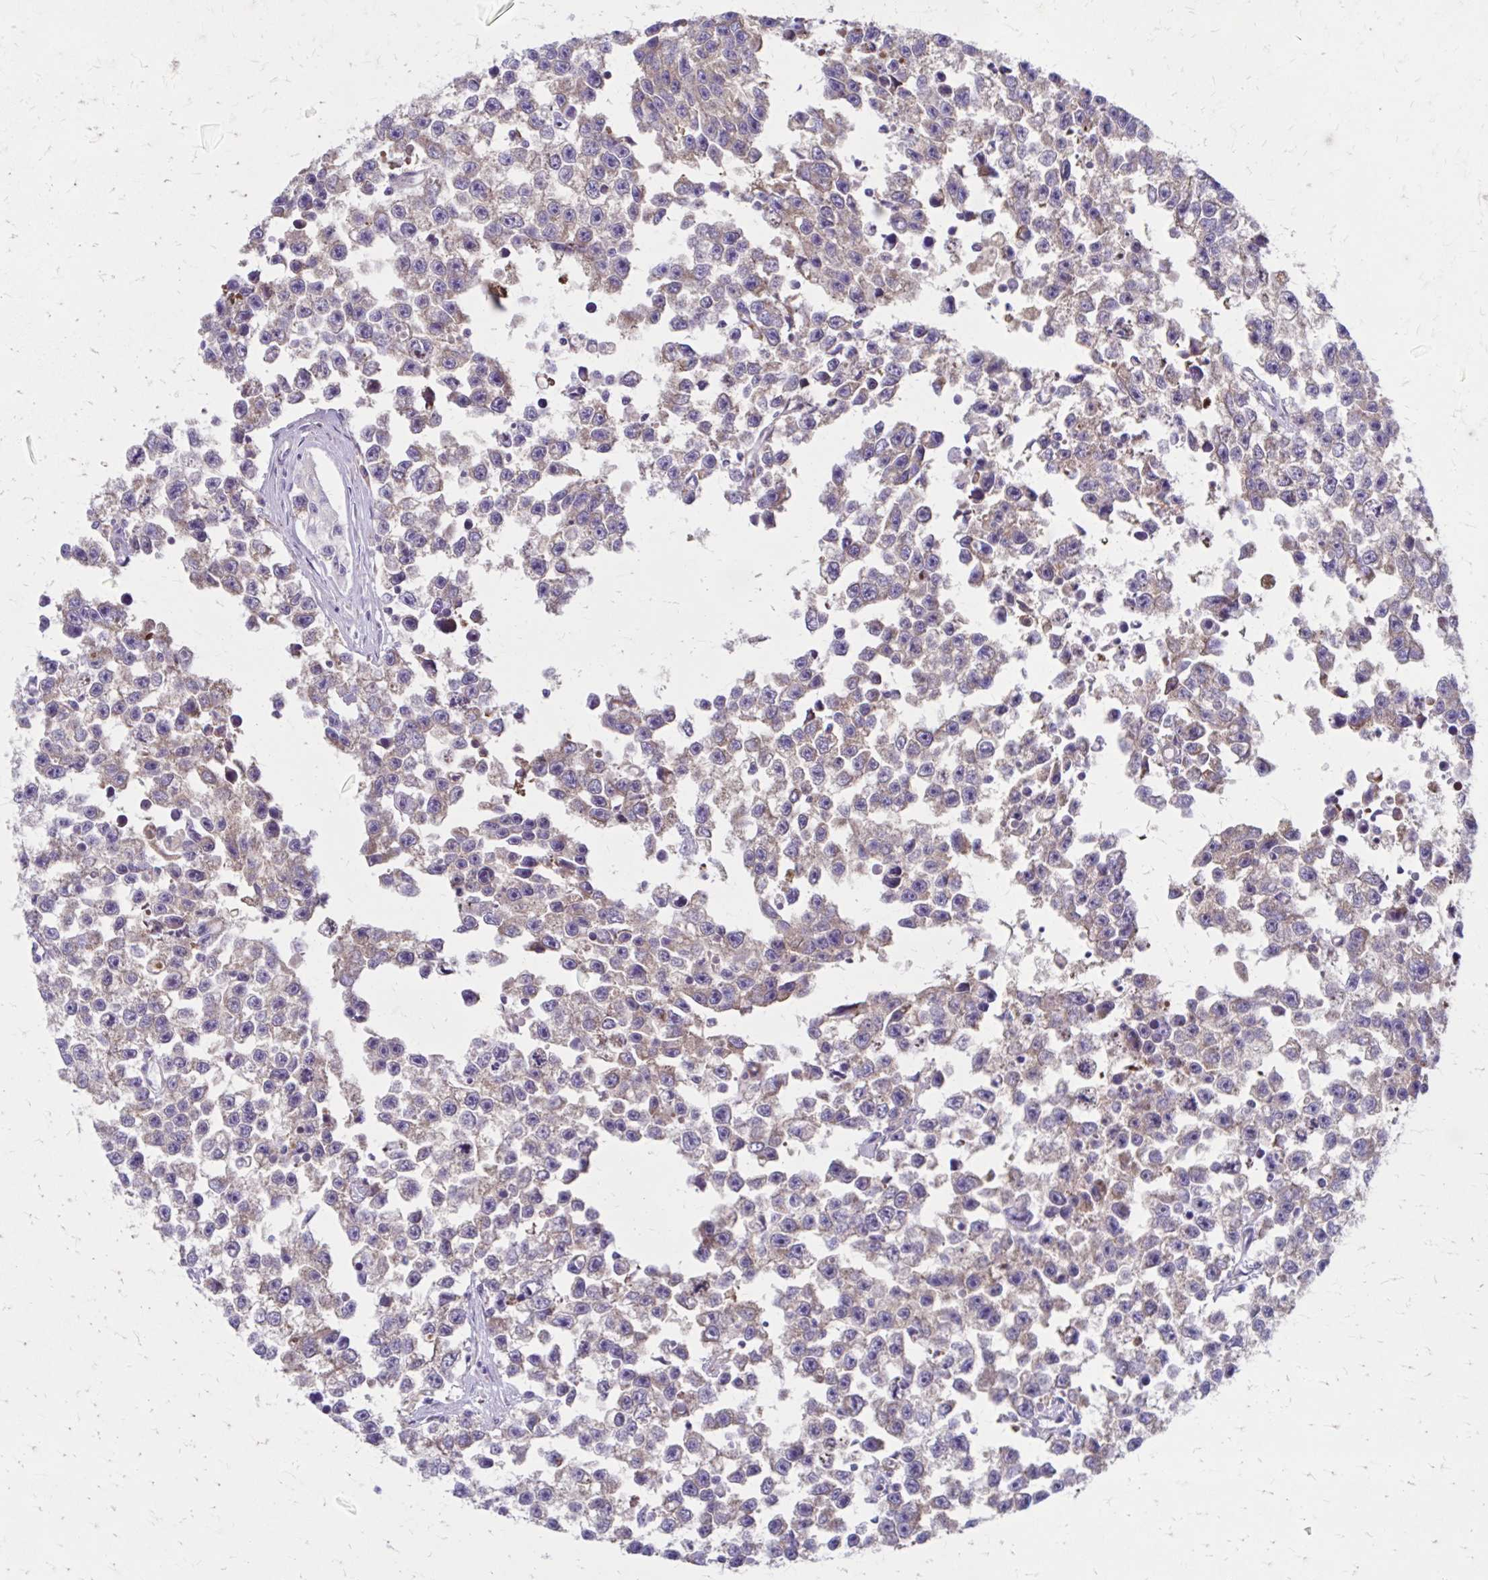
{"staining": {"intensity": "weak", "quantity": "<25%", "location": "cytoplasmic/membranous"}, "tissue": "testis cancer", "cell_type": "Tumor cells", "image_type": "cancer", "snomed": [{"axis": "morphology", "description": "Seminoma, NOS"}, {"axis": "topography", "description": "Testis"}], "caption": "This is a micrograph of immunohistochemistry (IHC) staining of testis seminoma, which shows no positivity in tumor cells.", "gene": "RPL27A", "patient": {"sex": "male", "age": 26}}